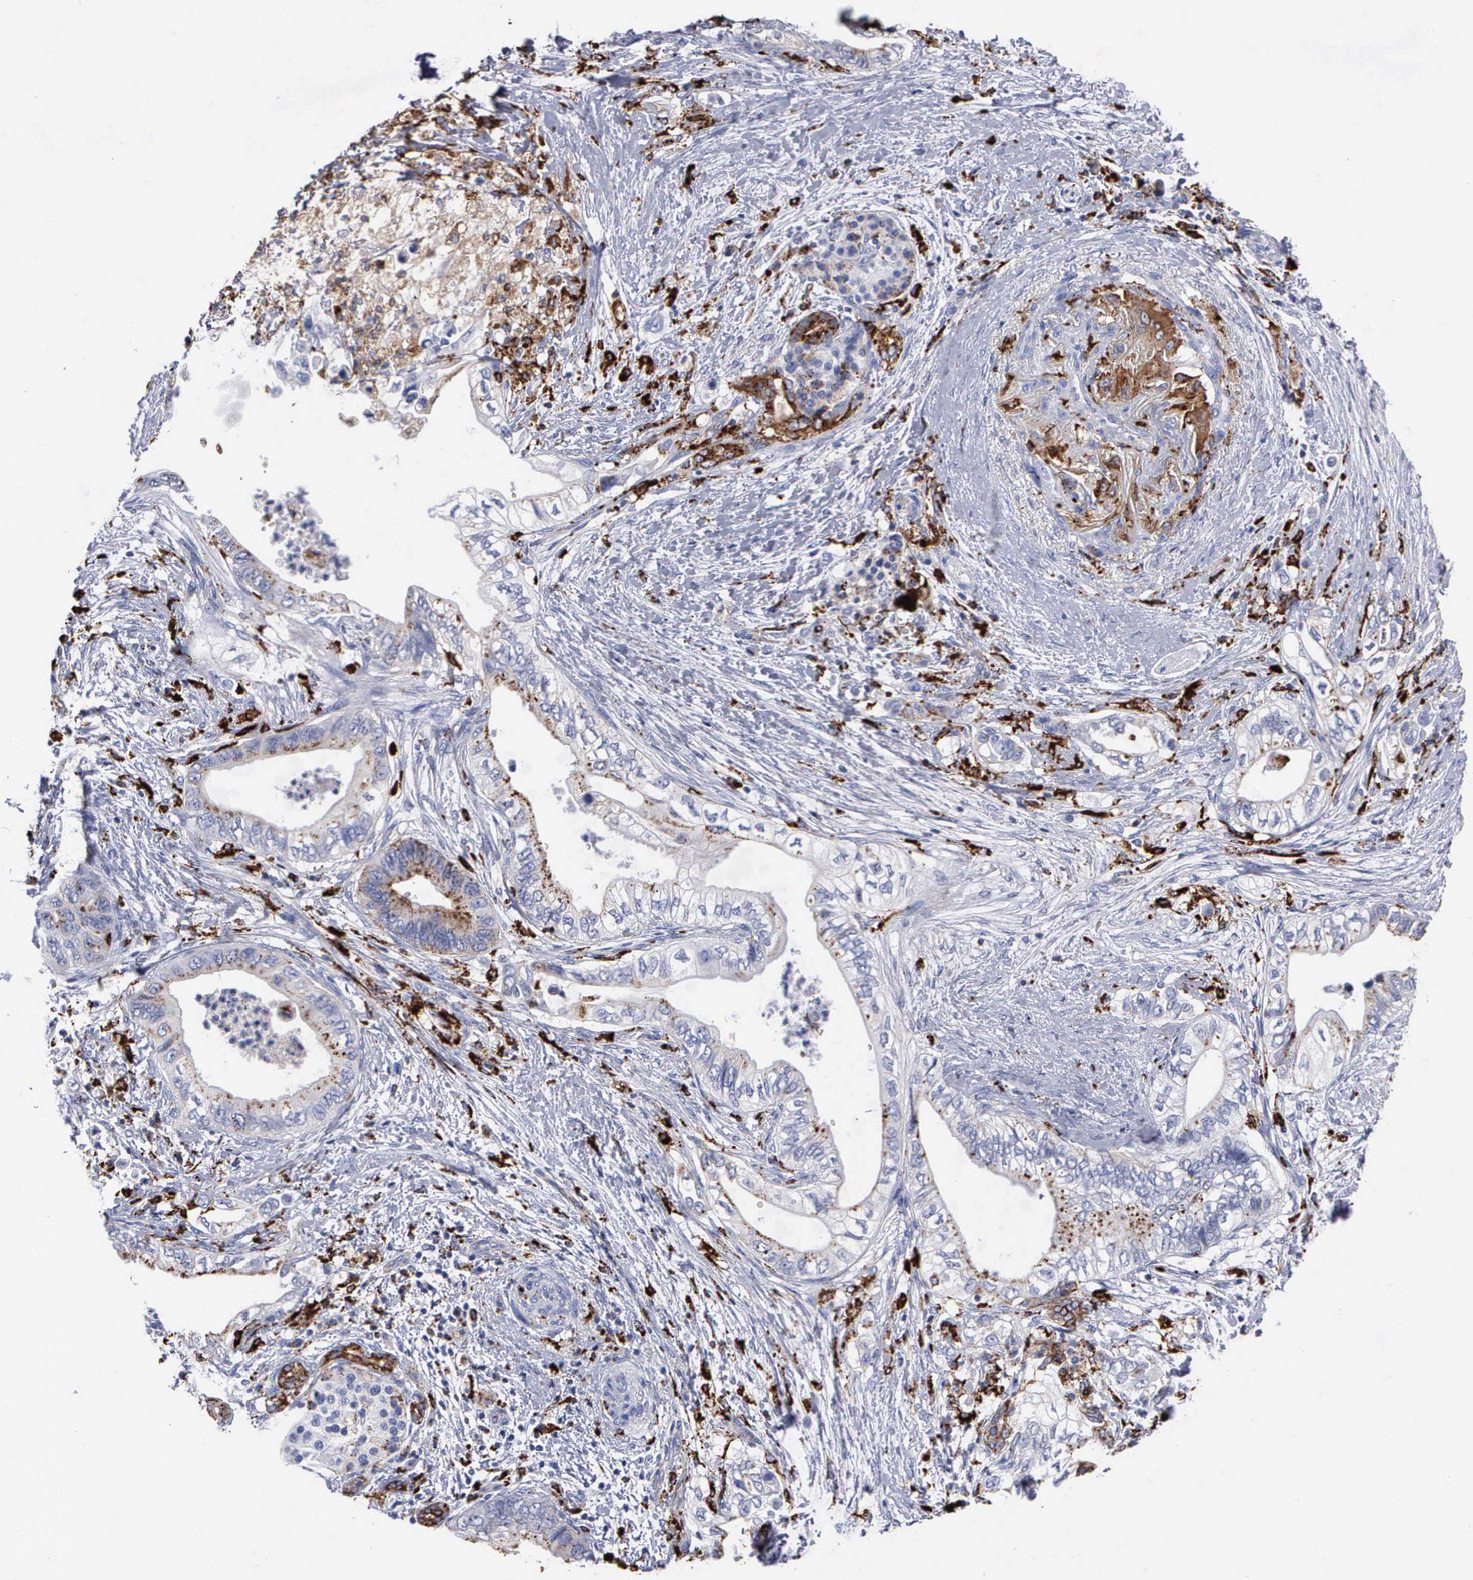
{"staining": {"intensity": "weak", "quantity": "25%-75%", "location": "cytoplasmic/membranous"}, "tissue": "pancreatic cancer", "cell_type": "Tumor cells", "image_type": "cancer", "snomed": [{"axis": "morphology", "description": "Adenocarcinoma, NOS"}, {"axis": "topography", "description": "Pancreas"}], "caption": "Human pancreatic cancer (adenocarcinoma) stained with a protein marker exhibits weak staining in tumor cells.", "gene": "CTSH", "patient": {"sex": "female", "age": 66}}